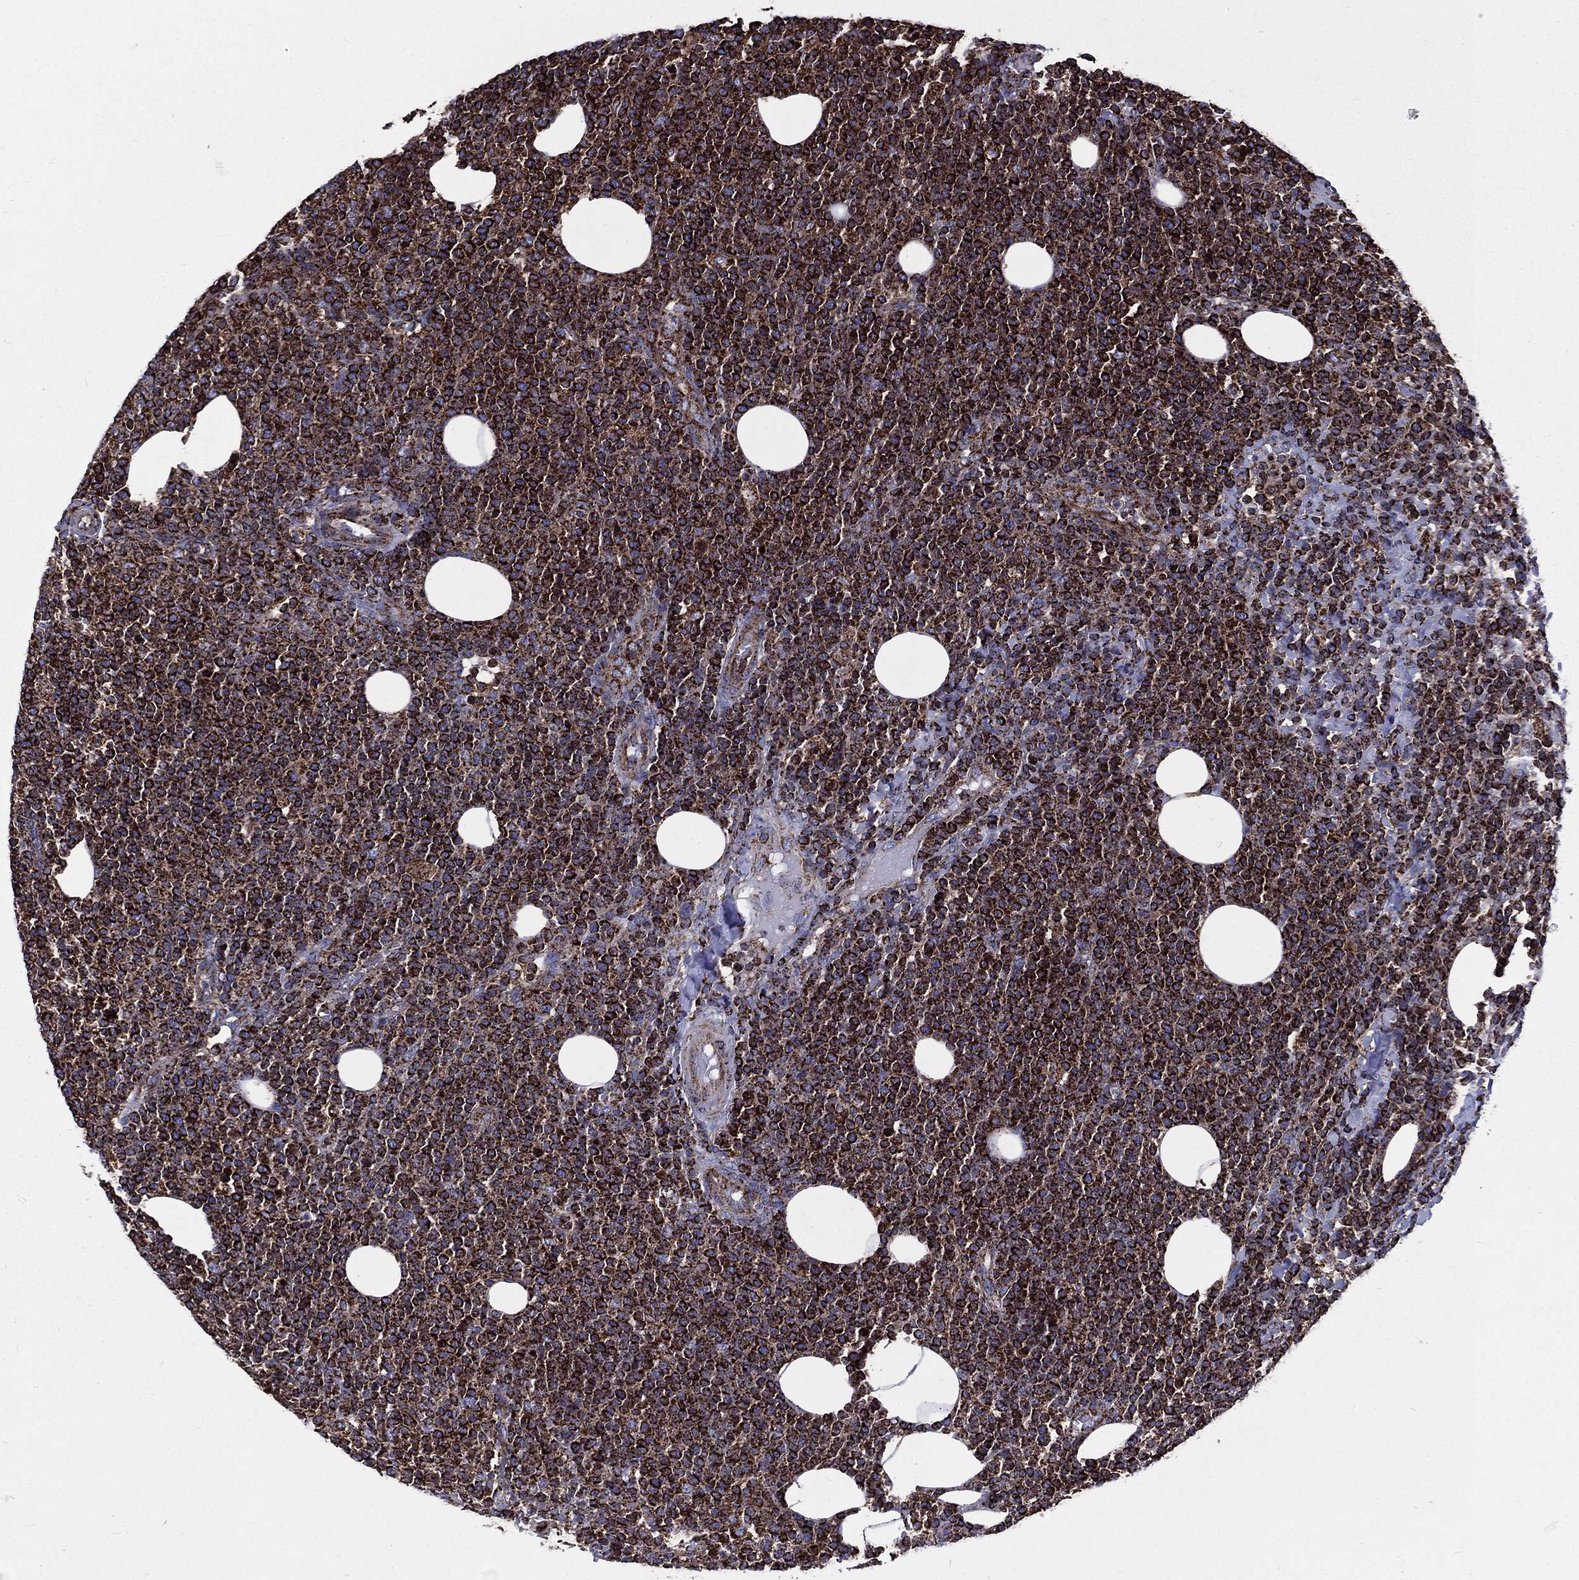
{"staining": {"intensity": "strong", "quantity": ">75%", "location": "cytoplasmic/membranous"}, "tissue": "lymphoma", "cell_type": "Tumor cells", "image_type": "cancer", "snomed": [{"axis": "morphology", "description": "Malignant lymphoma, non-Hodgkin's type, High grade"}, {"axis": "topography", "description": "Lymph node"}], "caption": "Immunohistochemical staining of lymphoma reveals high levels of strong cytoplasmic/membranous positivity in approximately >75% of tumor cells. The protein is stained brown, and the nuclei are stained in blue (DAB IHC with brightfield microscopy, high magnification).", "gene": "ANKRD37", "patient": {"sex": "male", "age": 61}}